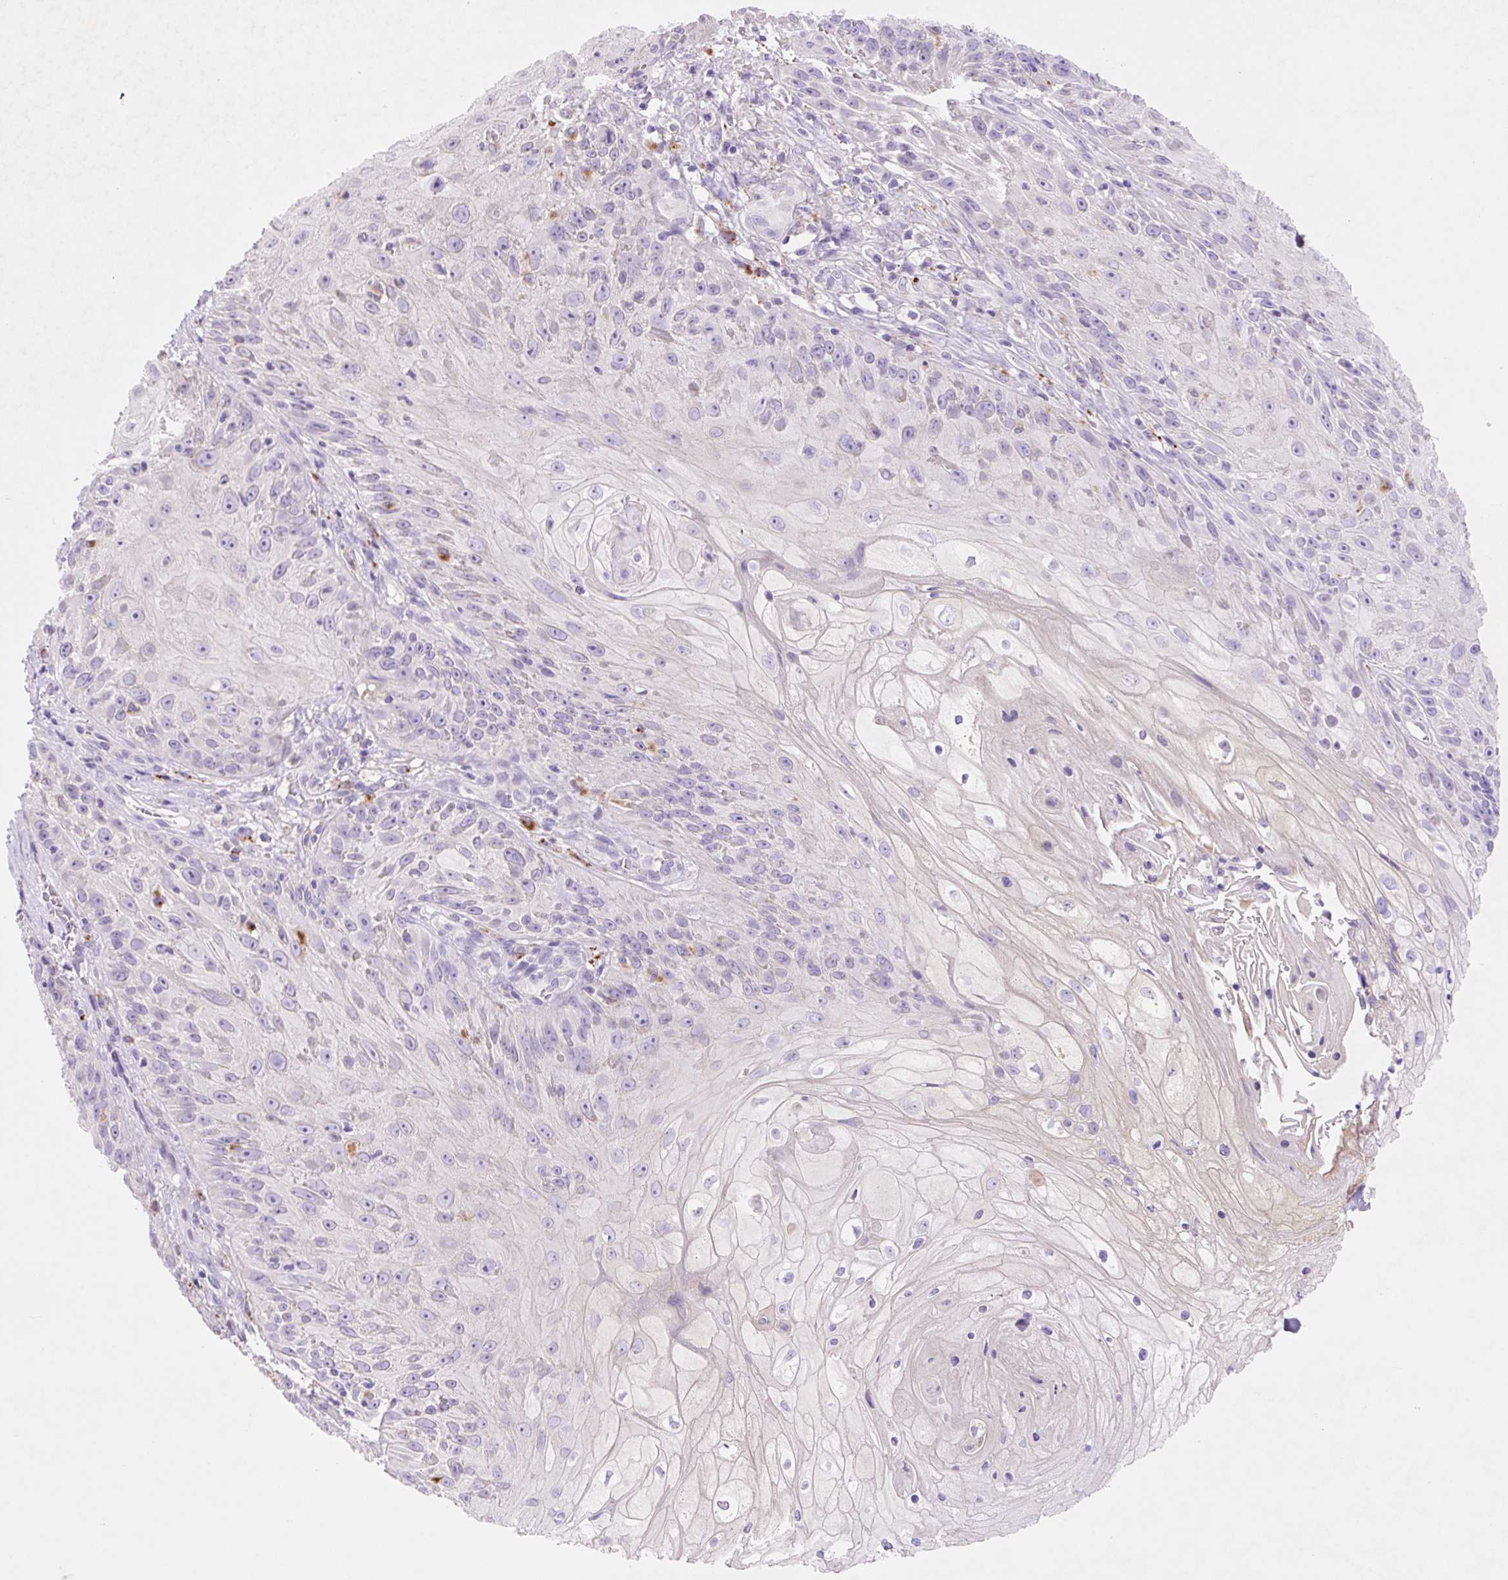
{"staining": {"intensity": "negative", "quantity": "none", "location": "none"}, "tissue": "skin cancer", "cell_type": "Tumor cells", "image_type": "cancer", "snomed": [{"axis": "morphology", "description": "Squamous cell carcinoma, NOS"}, {"axis": "topography", "description": "Skin"}, {"axis": "topography", "description": "Vulva"}], "caption": "Skin cancer was stained to show a protein in brown. There is no significant positivity in tumor cells.", "gene": "HEXA", "patient": {"sex": "female", "age": 76}}